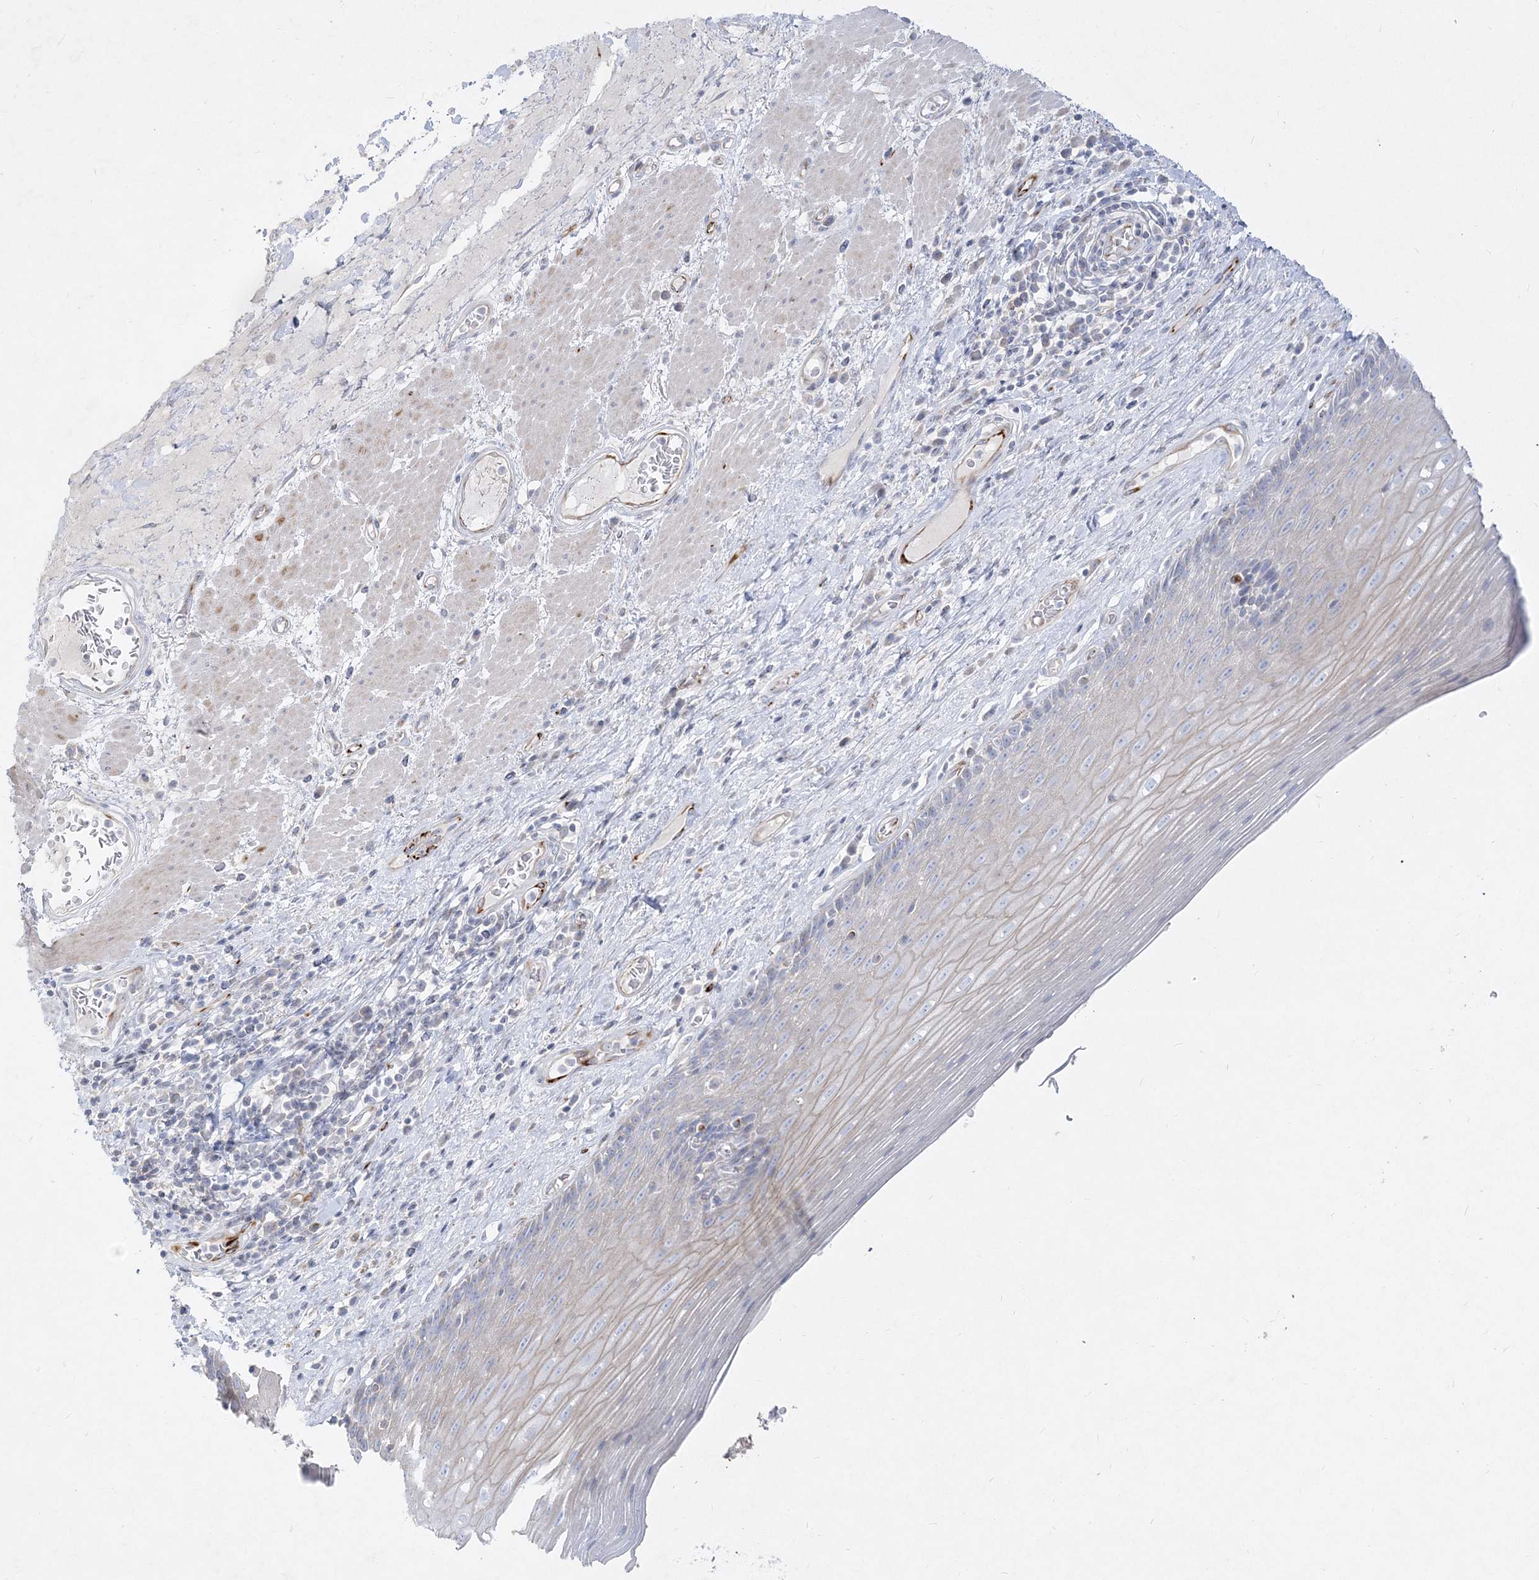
{"staining": {"intensity": "moderate", "quantity": "<25%", "location": "cytoplasmic/membranous"}, "tissue": "esophagus", "cell_type": "Squamous epithelial cells", "image_type": "normal", "snomed": [{"axis": "morphology", "description": "Normal tissue, NOS"}, {"axis": "topography", "description": "Esophagus"}], "caption": "This micrograph shows unremarkable esophagus stained with IHC to label a protein in brown. The cytoplasmic/membranous of squamous epithelial cells show moderate positivity for the protein. Nuclei are counter-stained blue.", "gene": "GPAT2", "patient": {"sex": "male", "age": 62}}